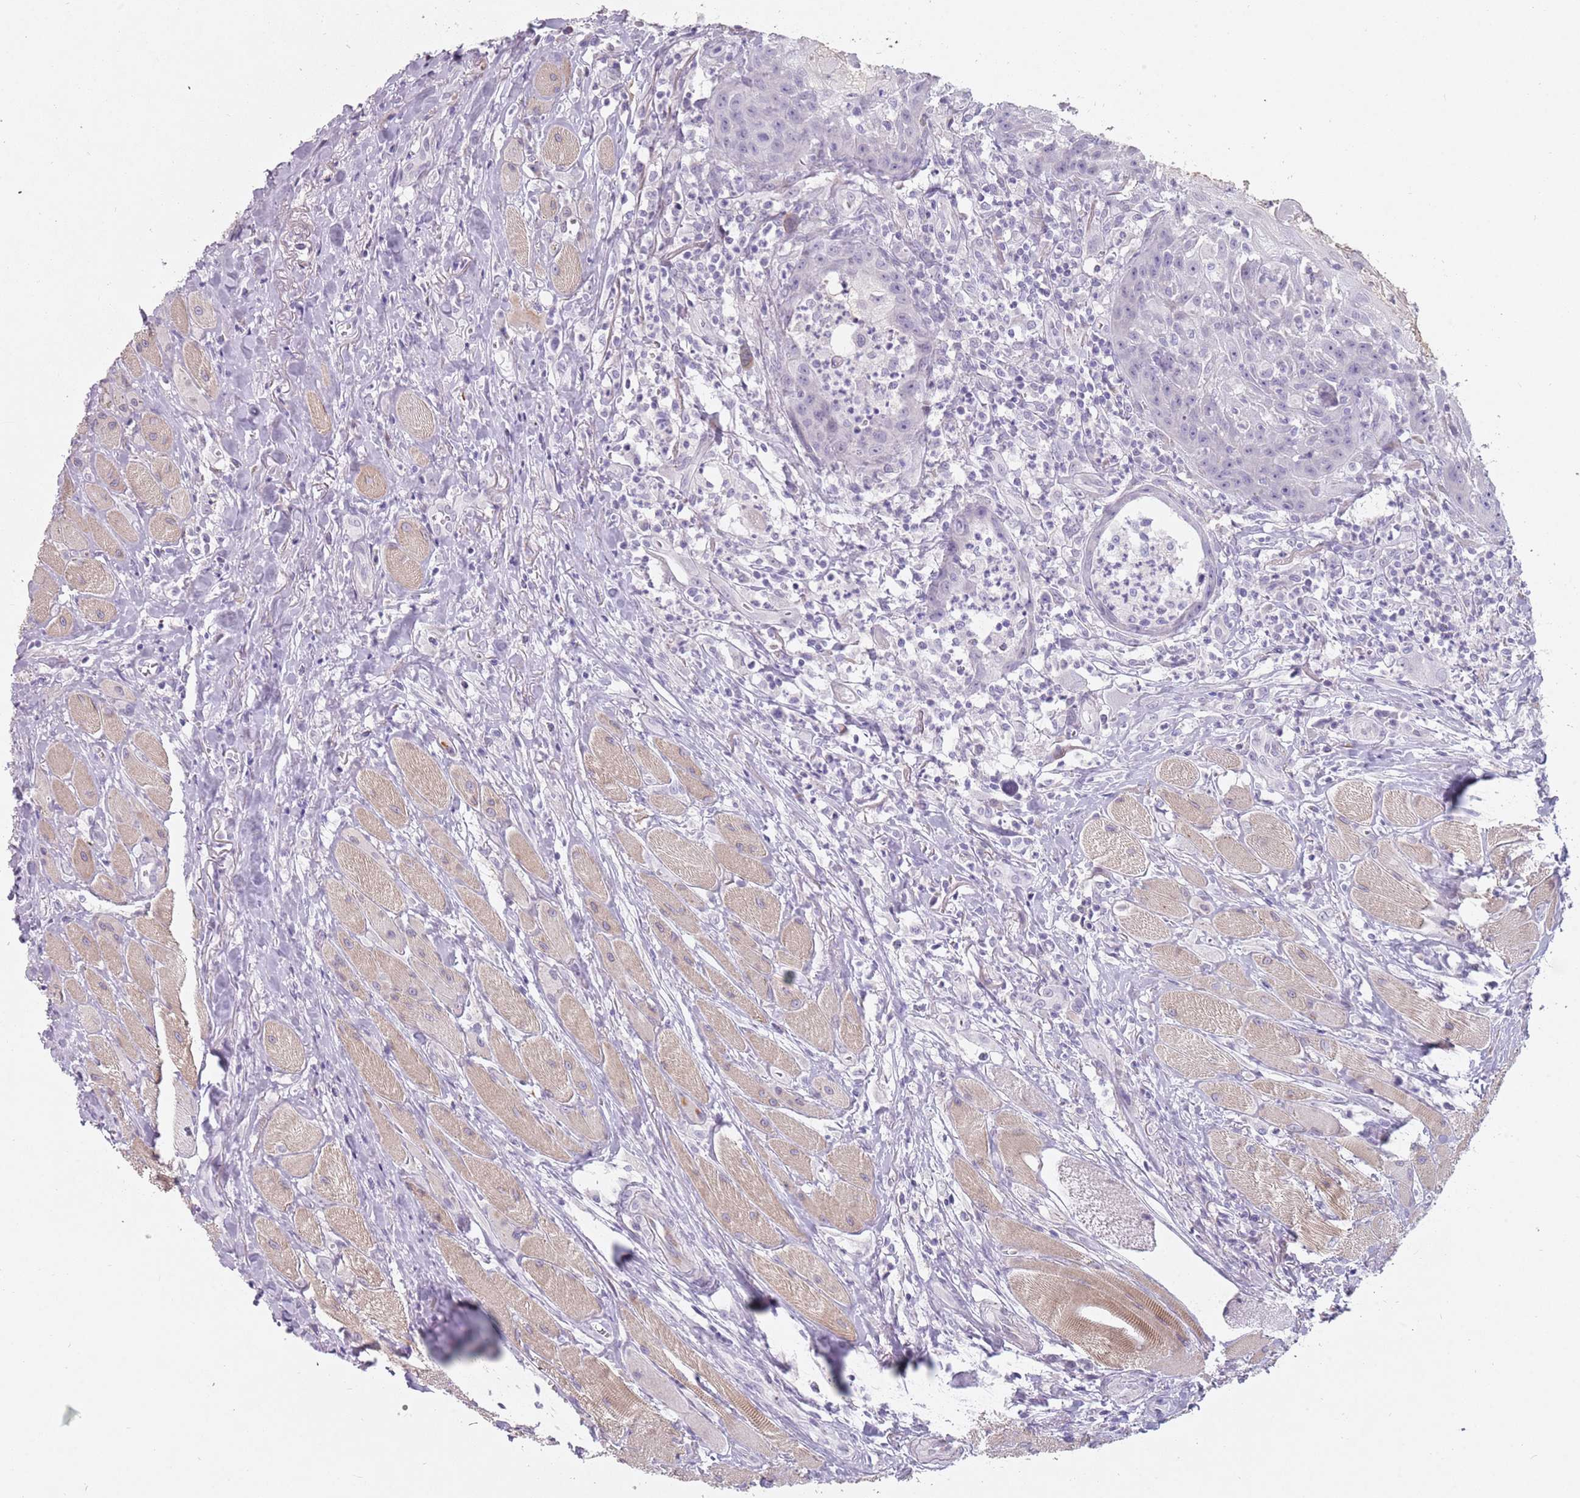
{"staining": {"intensity": "negative", "quantity": "none", "location": "none"}, "tissue": "head and neck cancer", "cell_type": "Tumor cells", "image_type": "cancer", "snomed": [{"axis": "morphology", "description": "Normal tissue, NOS"}, {"axis": "morphology", "description": "Squamous cell carcinoma, NOS"}, {"axis": "topography", "description": "Oral tissue"}, {"axis": "topography", "description": "Head-Neck"}], "caption": "Tumor cells show no significant staining in head and neck cancer.", "gene": "DDX4", "patient": {"sex": "female", "age": 70}}